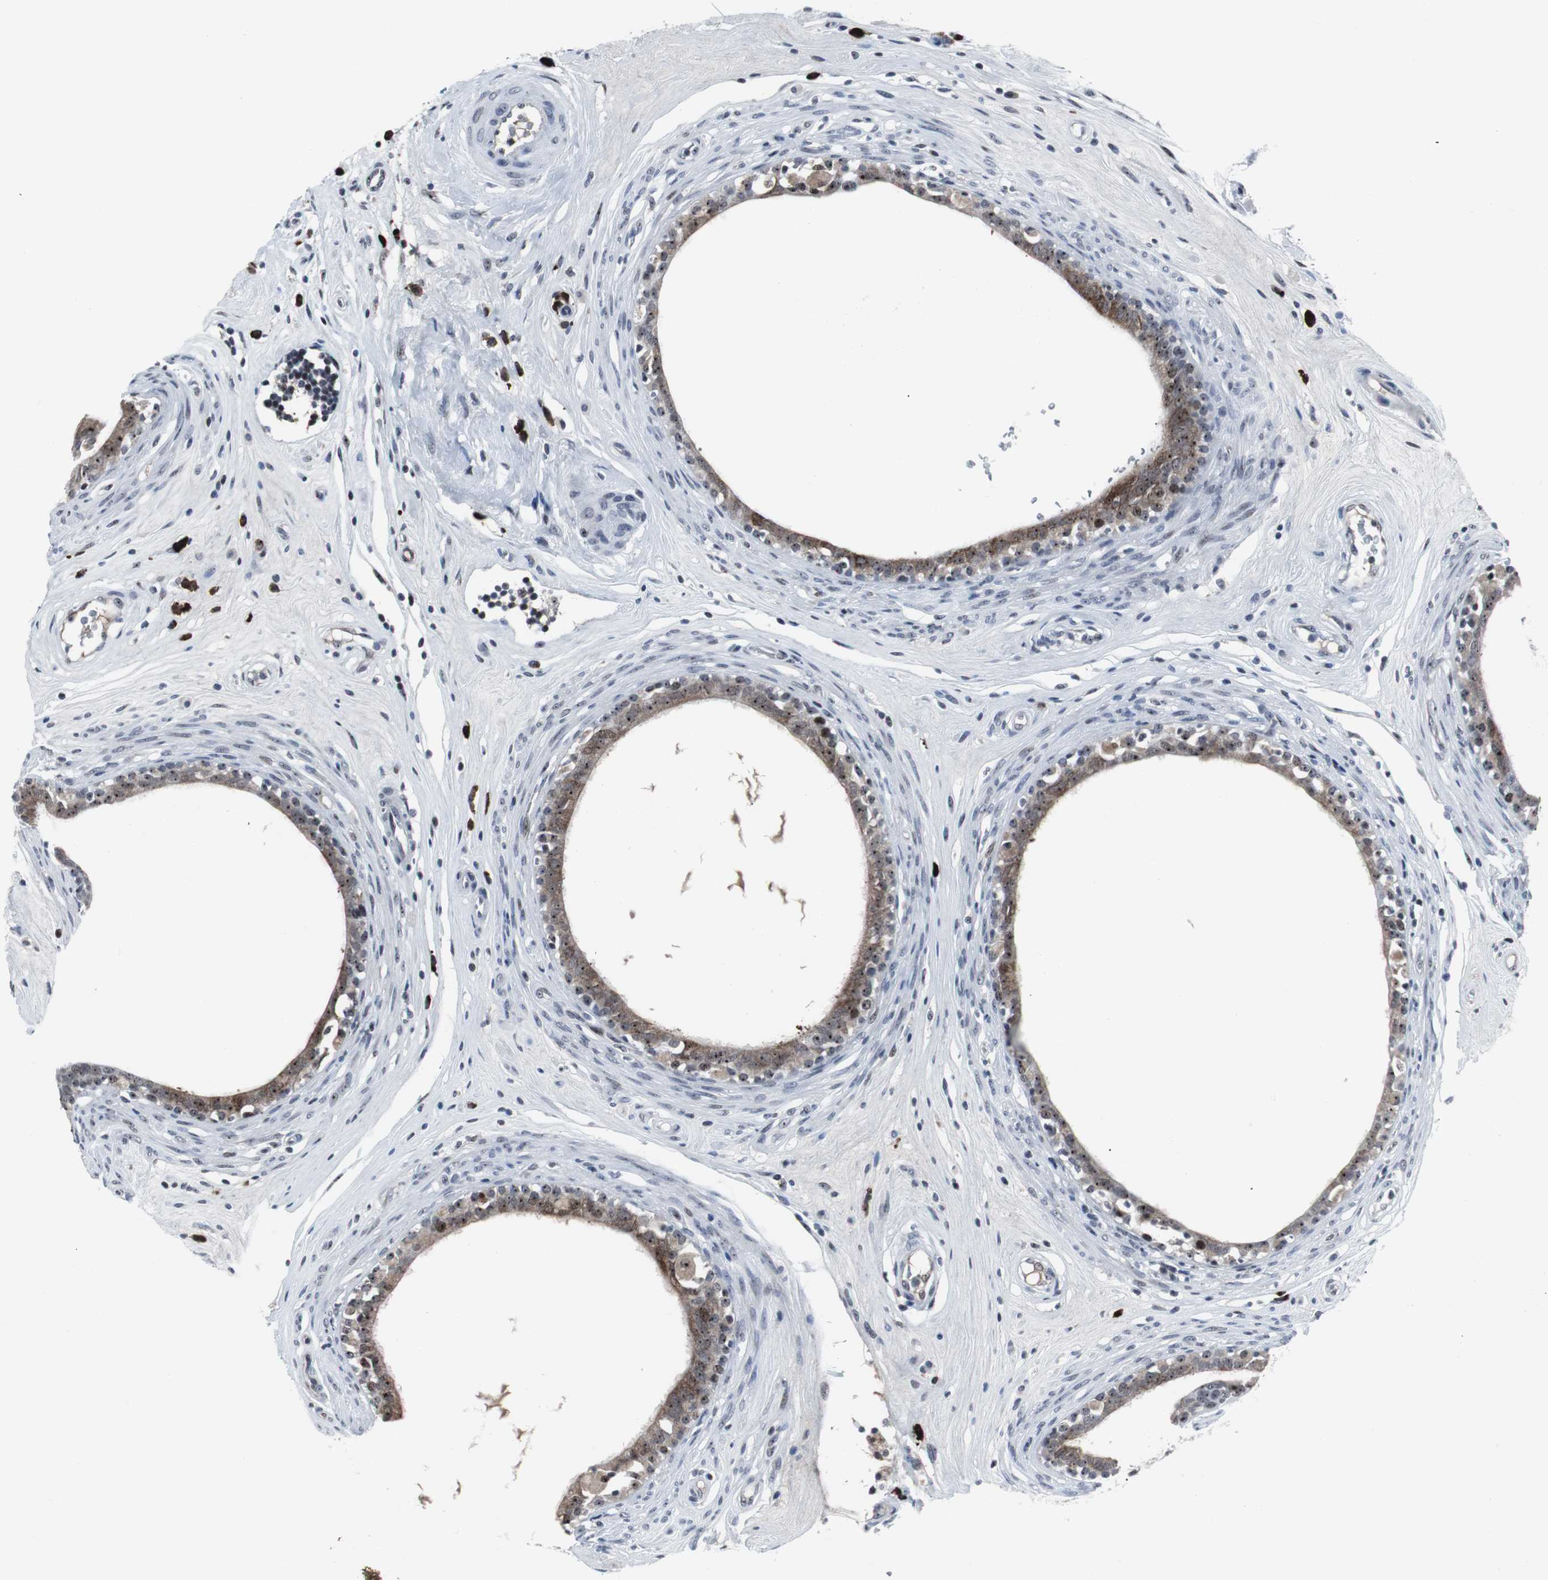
{"staining": {"intensity": "strong", "quantity": ">75%", "location": "cytoplasmic/membranous,nuclear"}, "tissue": "epididymis", "cell_type": "Glandular cells", "image_type": "normal", "snomed": [{"axis": "morphology", "description": "Normal tissue, NOS"}, {"axis": "morphology", "description": "Inflammation, NOS"}, {"axis": "topography", "description": "Epididymis"}], "caption": "A high-resolution histopathology image shows immunohistochemistry staining of normal epididymis, which displays strong cytoplasmic/membranous,nuclear positivity in about >75% of glandular cells.", "gene": "DOK1", "patient": {"sex": "male", "age": 84}}